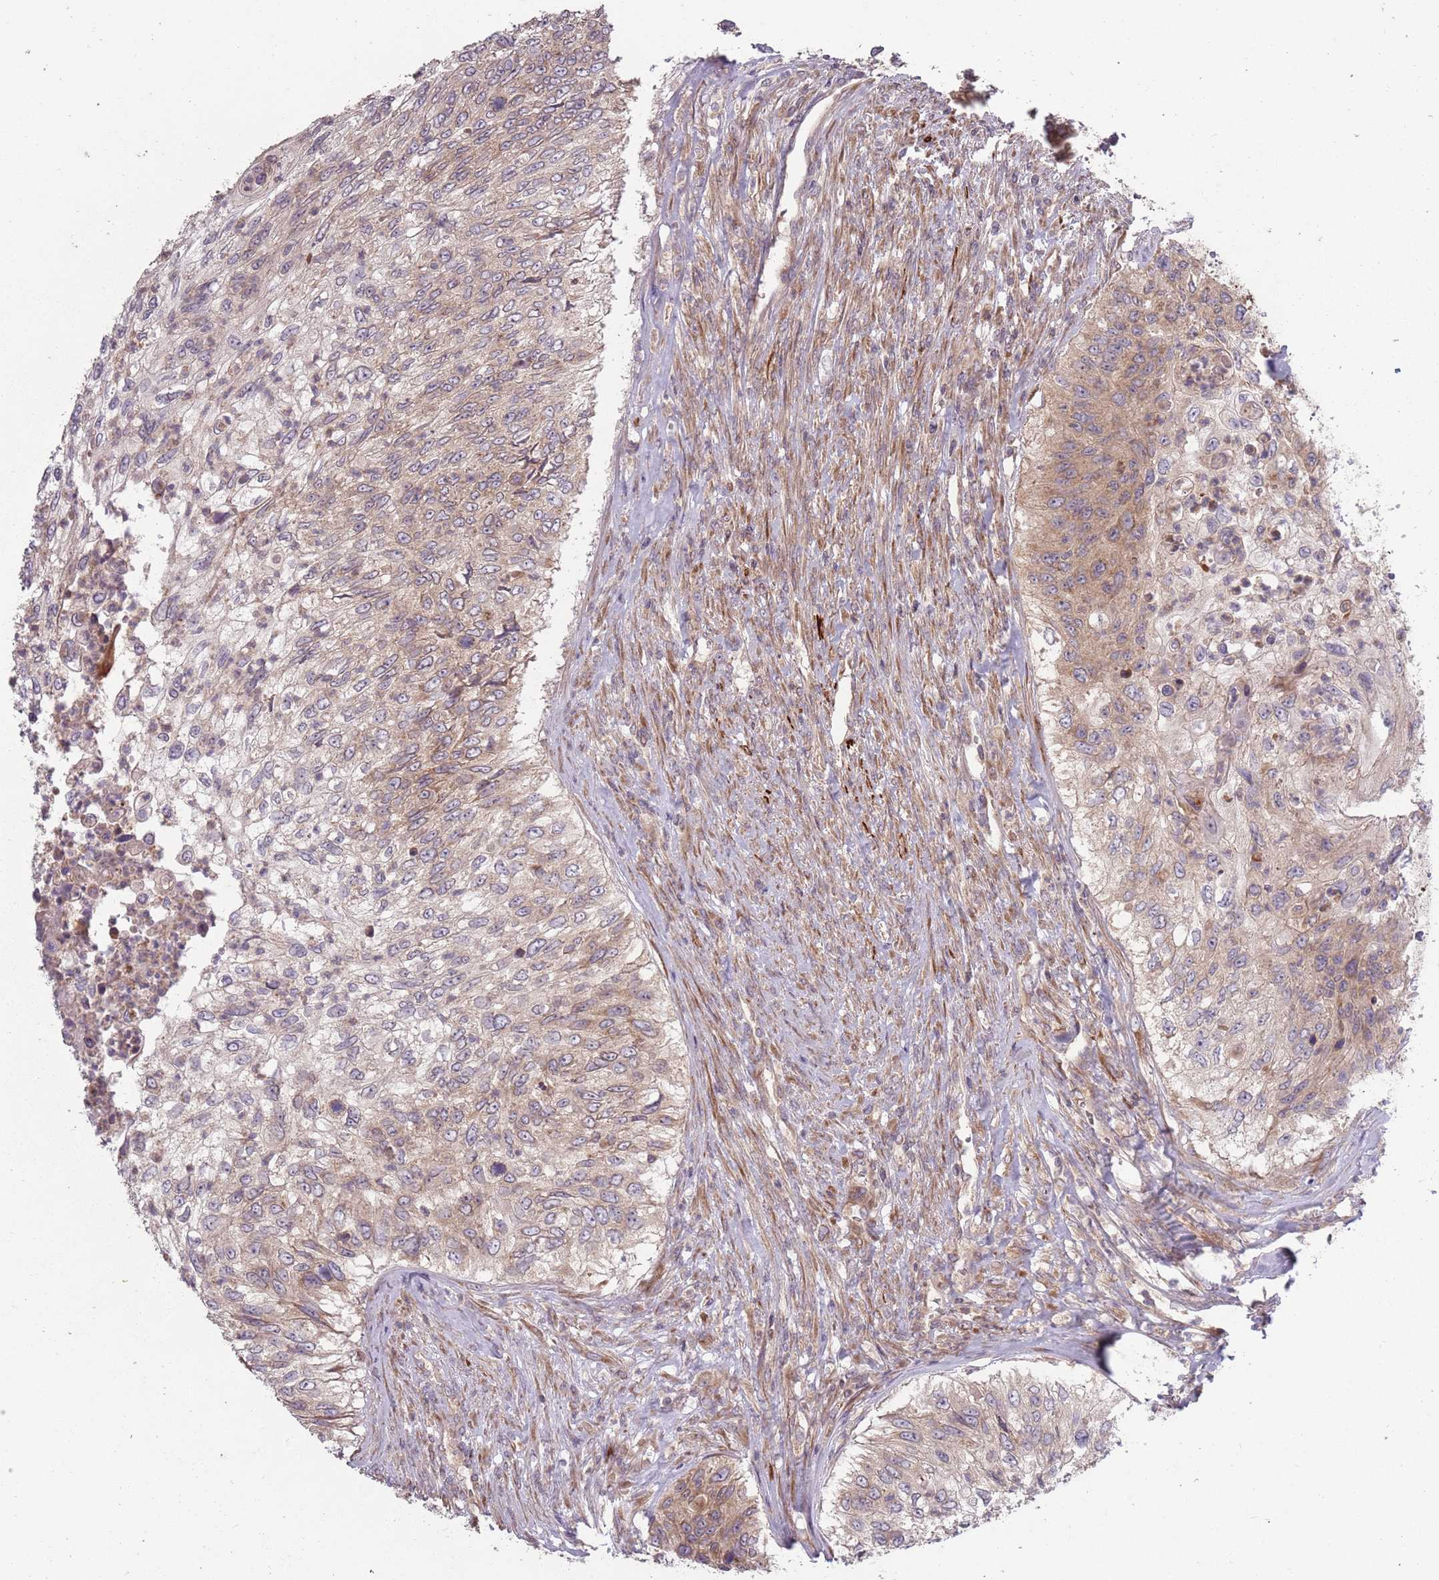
{"staining": {"intensity": "moderate", "quantity": "<25%", "location": "cytoplasmic/membranous"}, "tissue": "urothelial cancer", "cell_type": "Tumor cells", "image_type": "cancer", "snomed": [{"axis": "morphology", "description": "Urothelial carcinoma, High grade"}, {"axis": "topography", "description": "Urinary bladder"}], "caption": "DAB immunohistochemical staining of human urothelial cancer demonstrates moderate cytoplasmic/membranous protein positivity in approximately <25% of tumor cells.", "gene": "PLD6", "patient": {"sex": "female", "age": 60}}